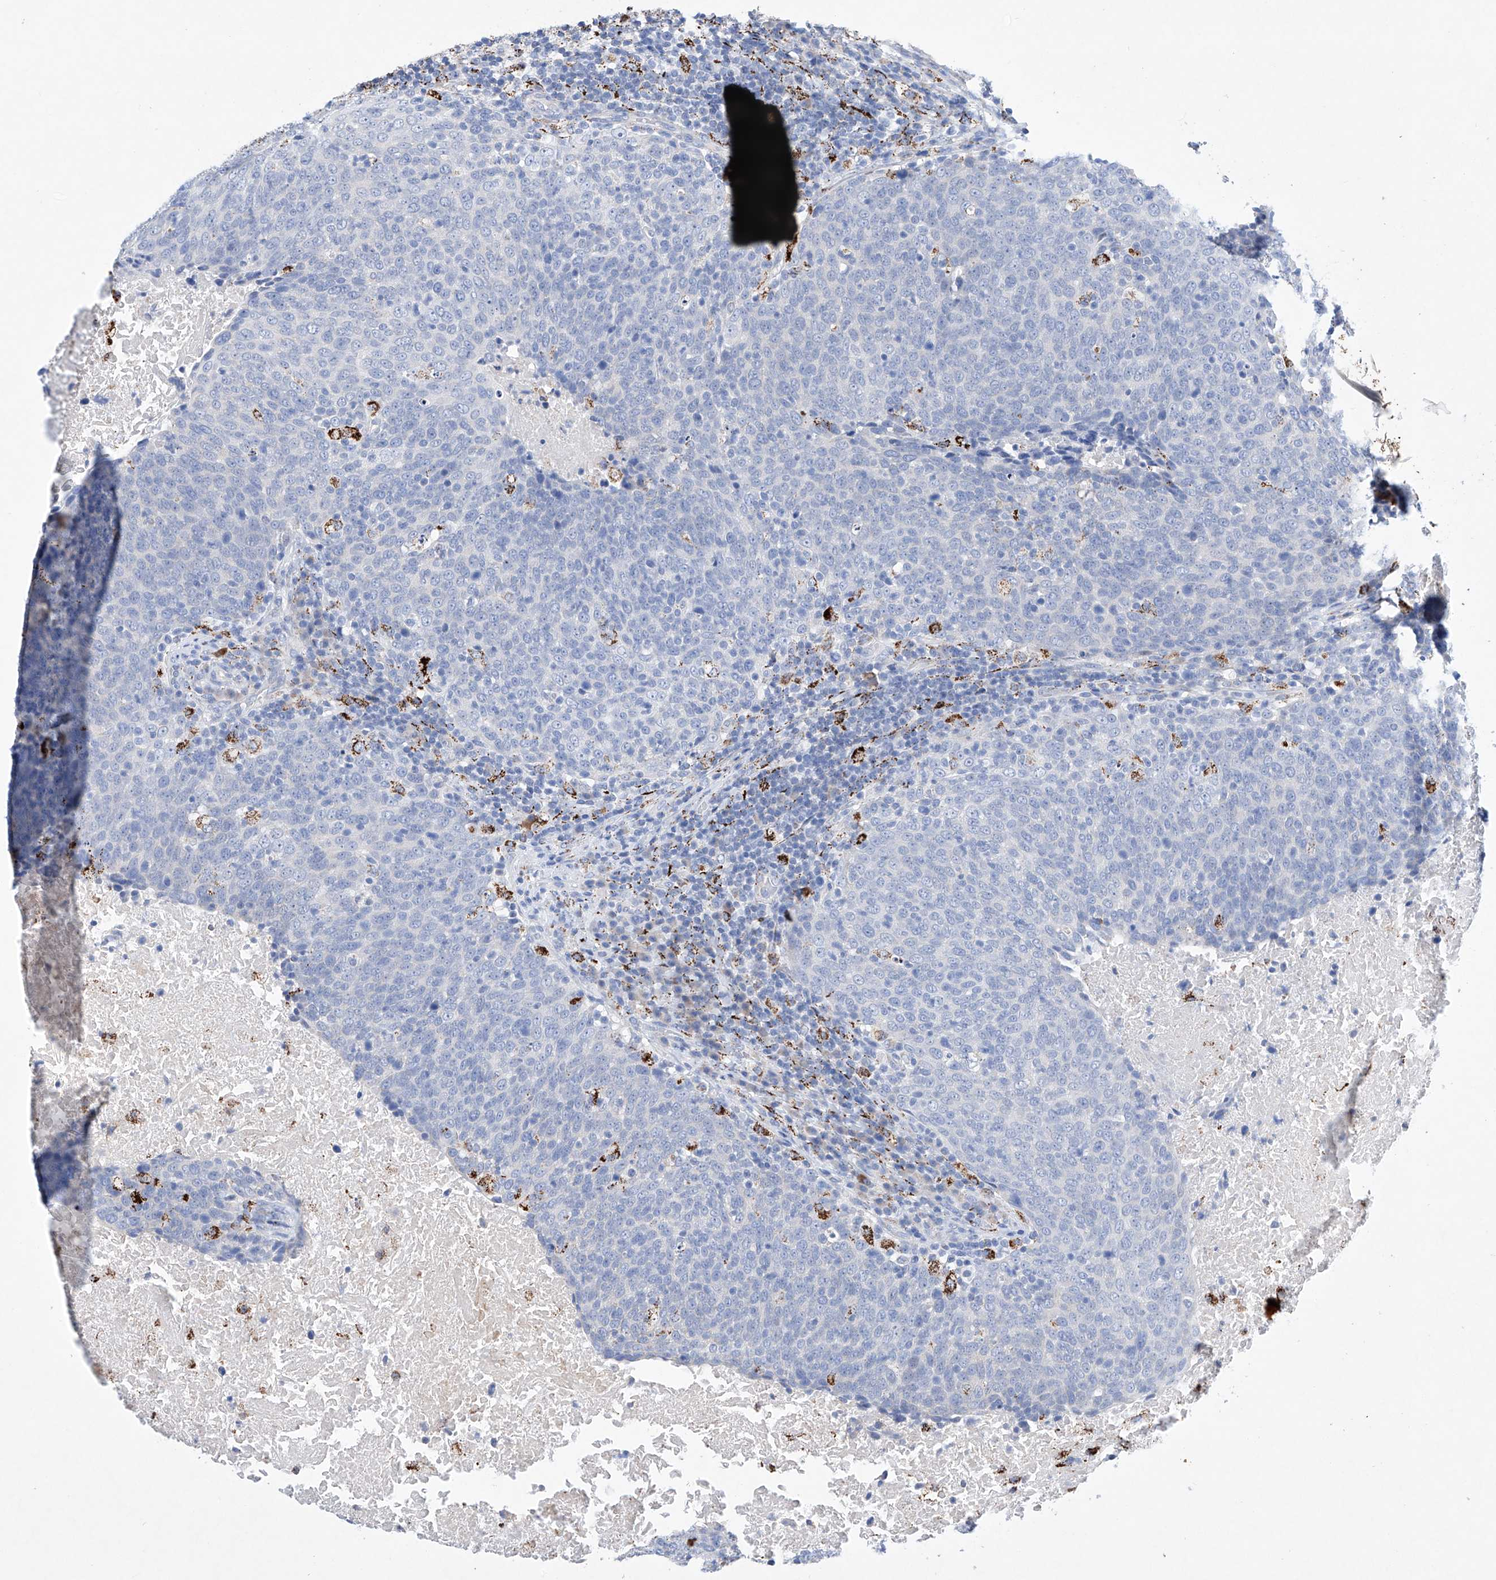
{"staining": {"intensity": "negative", "quantity": "none", "location": "none"}, "tissue": "head and neck cancer", "cell_type": "Tumor cells", "image_type": "cancer", "snomed": [{"axis": "morphology", "description": "Squamous cell carcinoma, NOS"}, {"axis": "morphology", "description": "Squamous cell carcinoma, metastatic, NOS"}, {"axis": "topography", "description": "Lymph node"}, {"axis": "topography", "description": "Head-Neck"}], "caption": "The immunohistochemistry histopathology image has no significant staining in tumor cells of squamous cell carcinoma (head and neck) tissue.", "gene": "NRROS", "patient": {"sex": "male", "age": 62}}